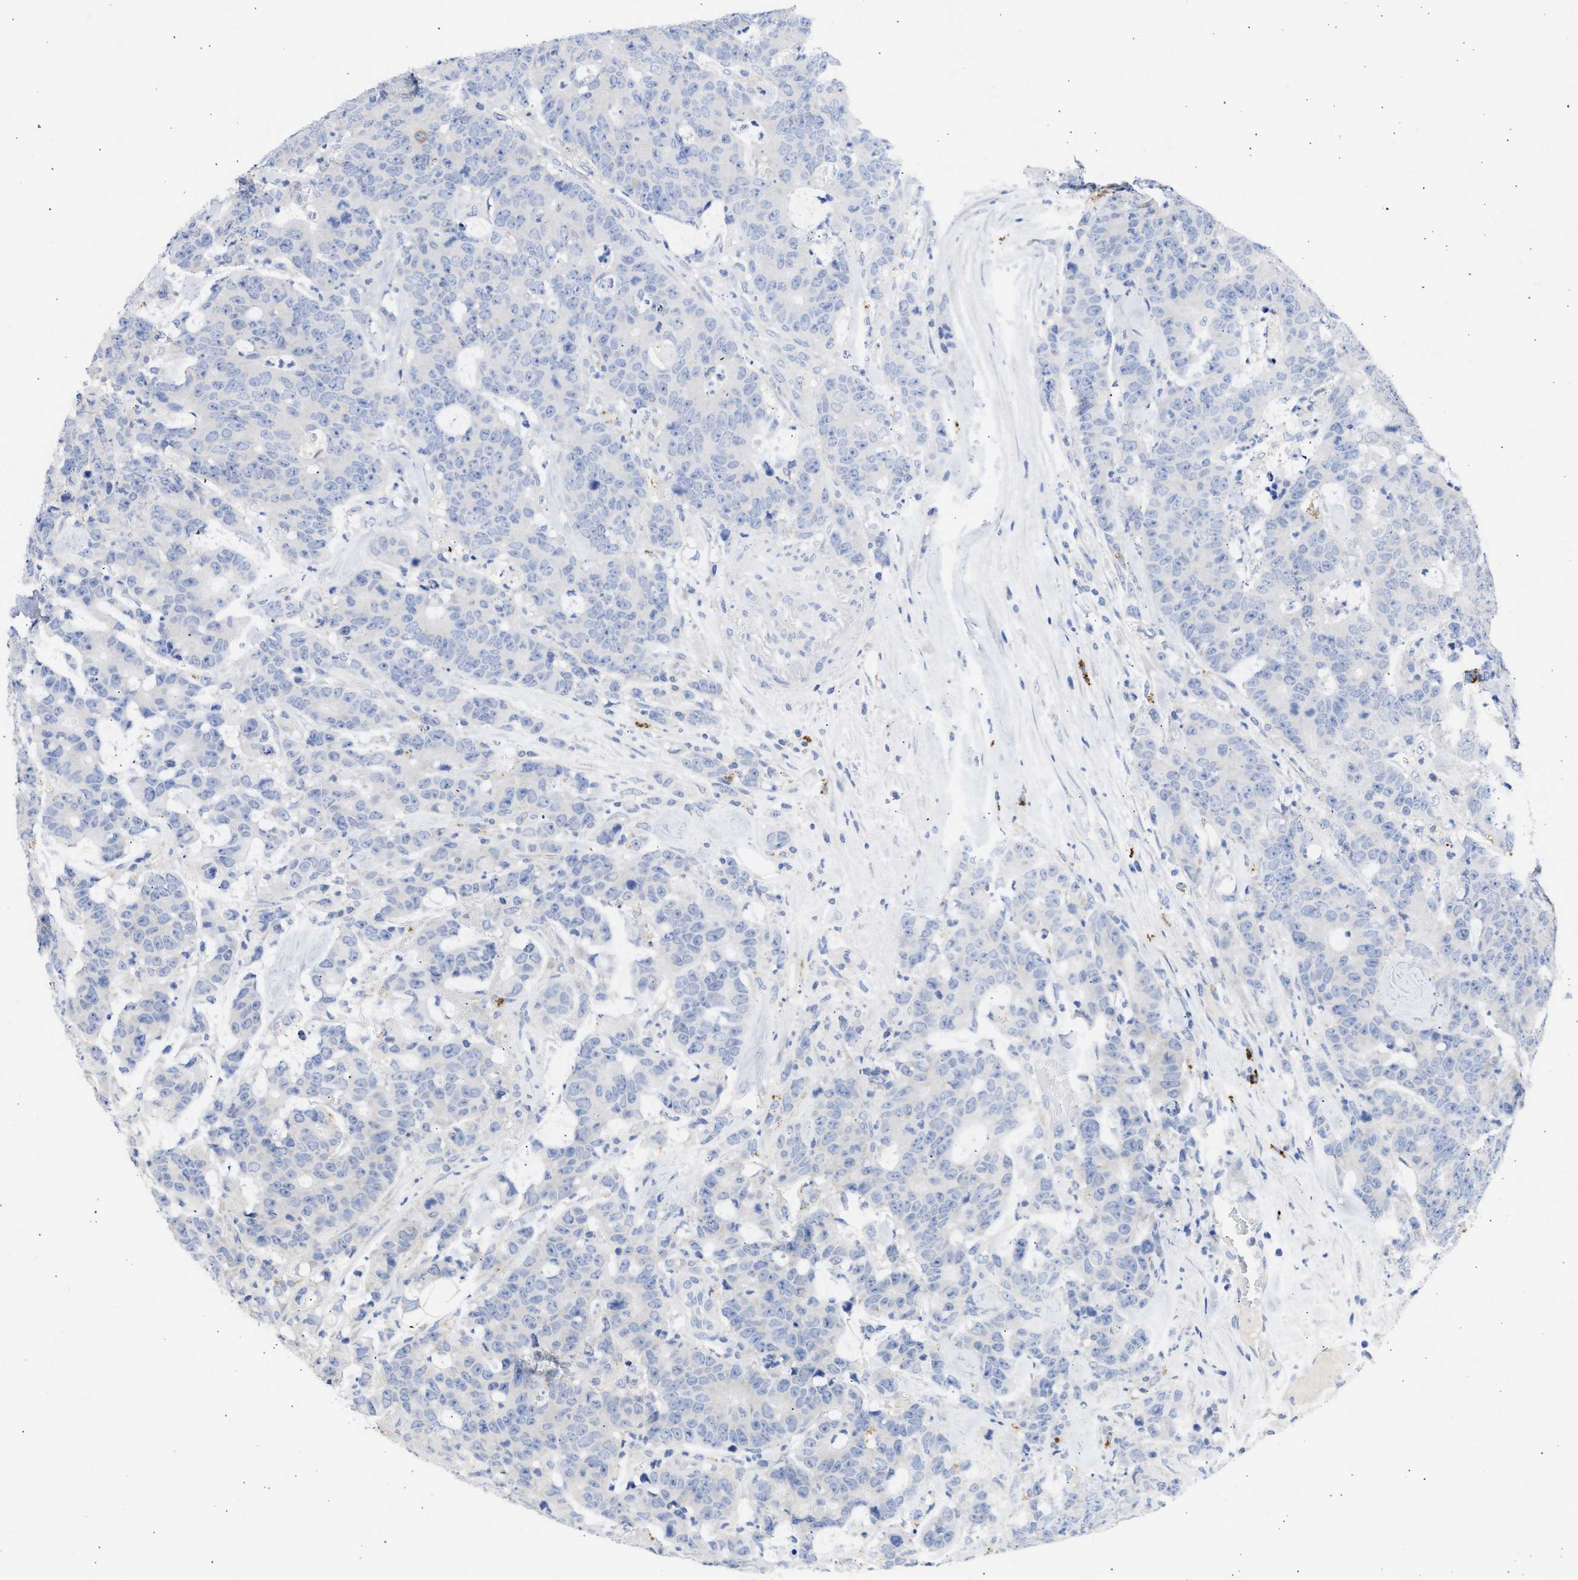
{"staining": {"intensity": "negative", "quantity": "none", "location": "none"}, "tissue": "colorectal cancer", "cell_type": "Tumor cells", "image_type": "cancer", "snomed": [{"axis": "morphology", "description": "Adenocarcinoma, NOS"}, {"axis": "topography", "description": "Colon"}], "caption": "This histopathology image is of colorectal cancer stained with immunohistochemistry (IHC) to label a protein in brown with the nuclei are counter-stained blue. There is no staining in tumor cells.", "gene": "RSPH1", "patient": {"sex": "female", "age": 86}}